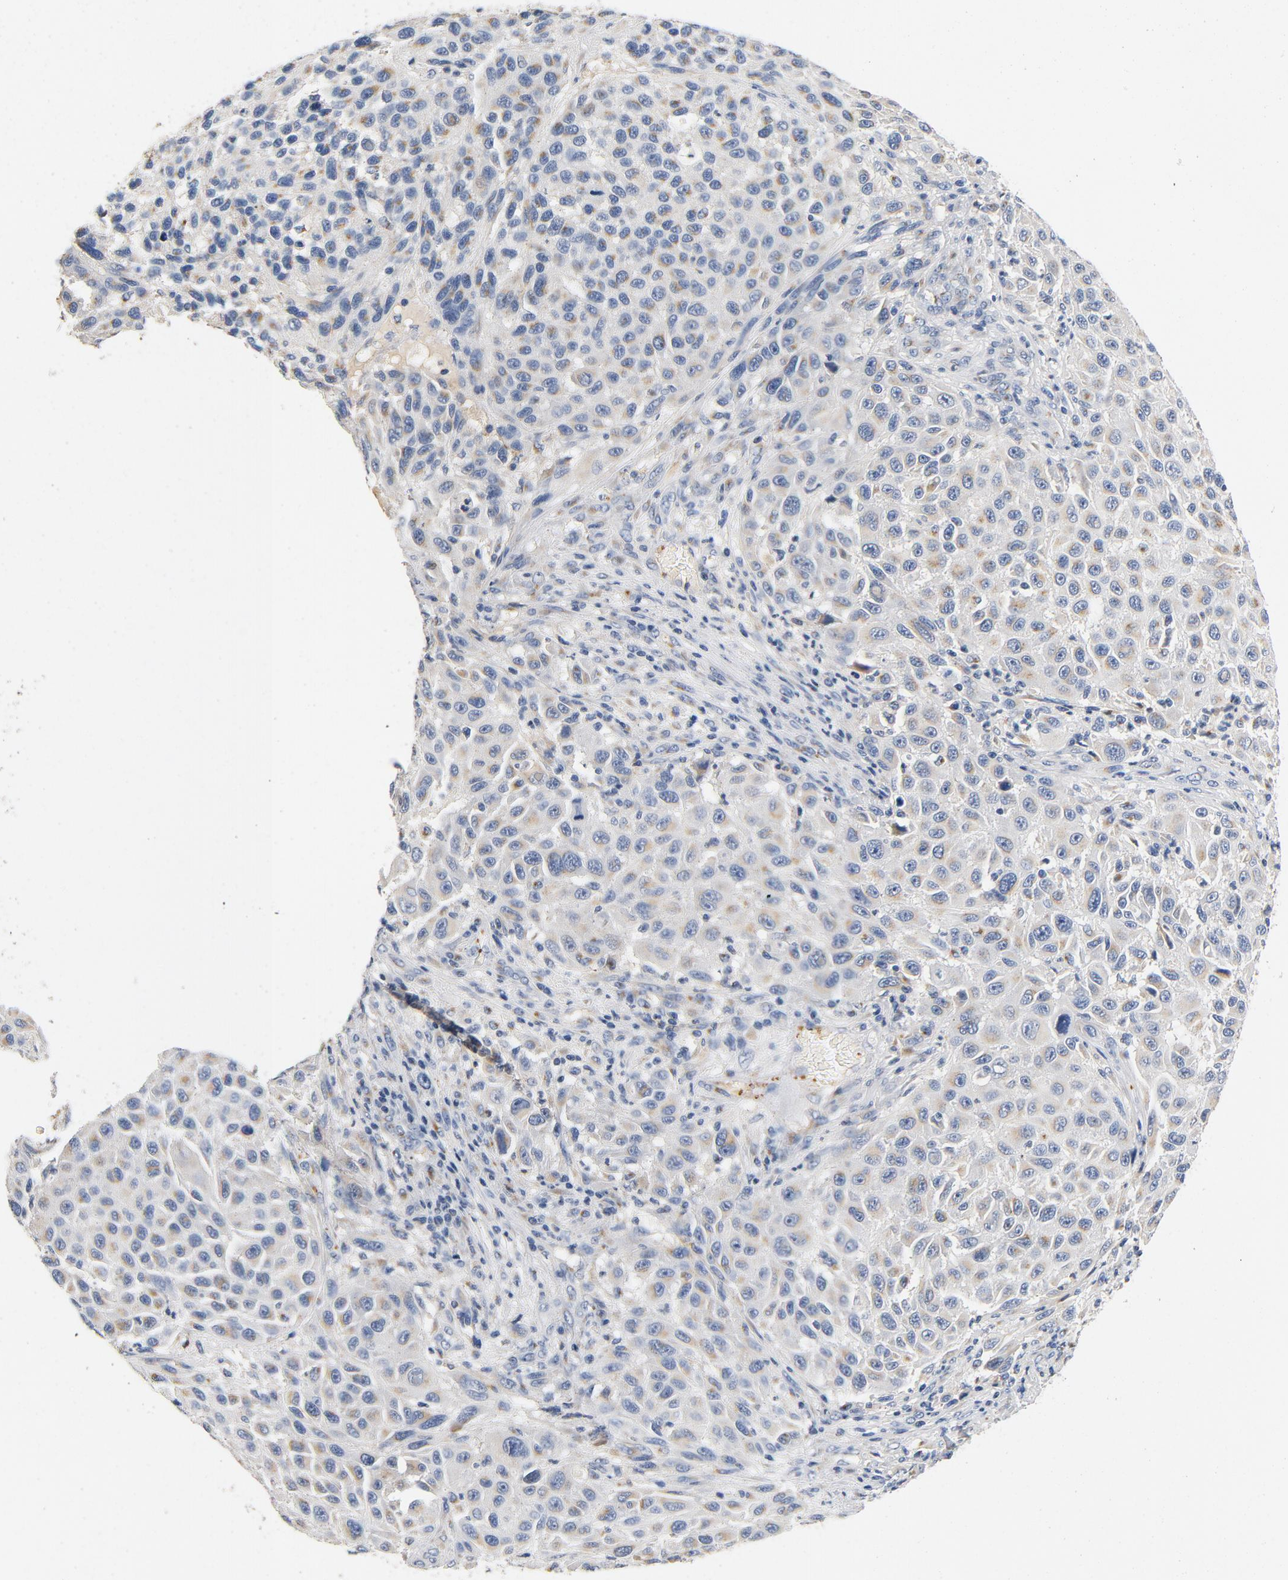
{"staining": {"intensity": "negative", "quantity": "none", "location": "none"}, "tissue": "melanoma", "cell_type": "Tumor cells", "image_type": "cancer", "snomed": [{"axis": "morphology", "description": "Malignant melanoma, Metastatic site"}, {"axis": "topography", "description": "Lymph node"}], "caption": "Melanoma was stained to show a protein in brown. There is no significant positivity in tumor cells. Nuclei are stained in blue.", "gene": "LMAN2", "patient": {"sex": "male", "age": 61}}